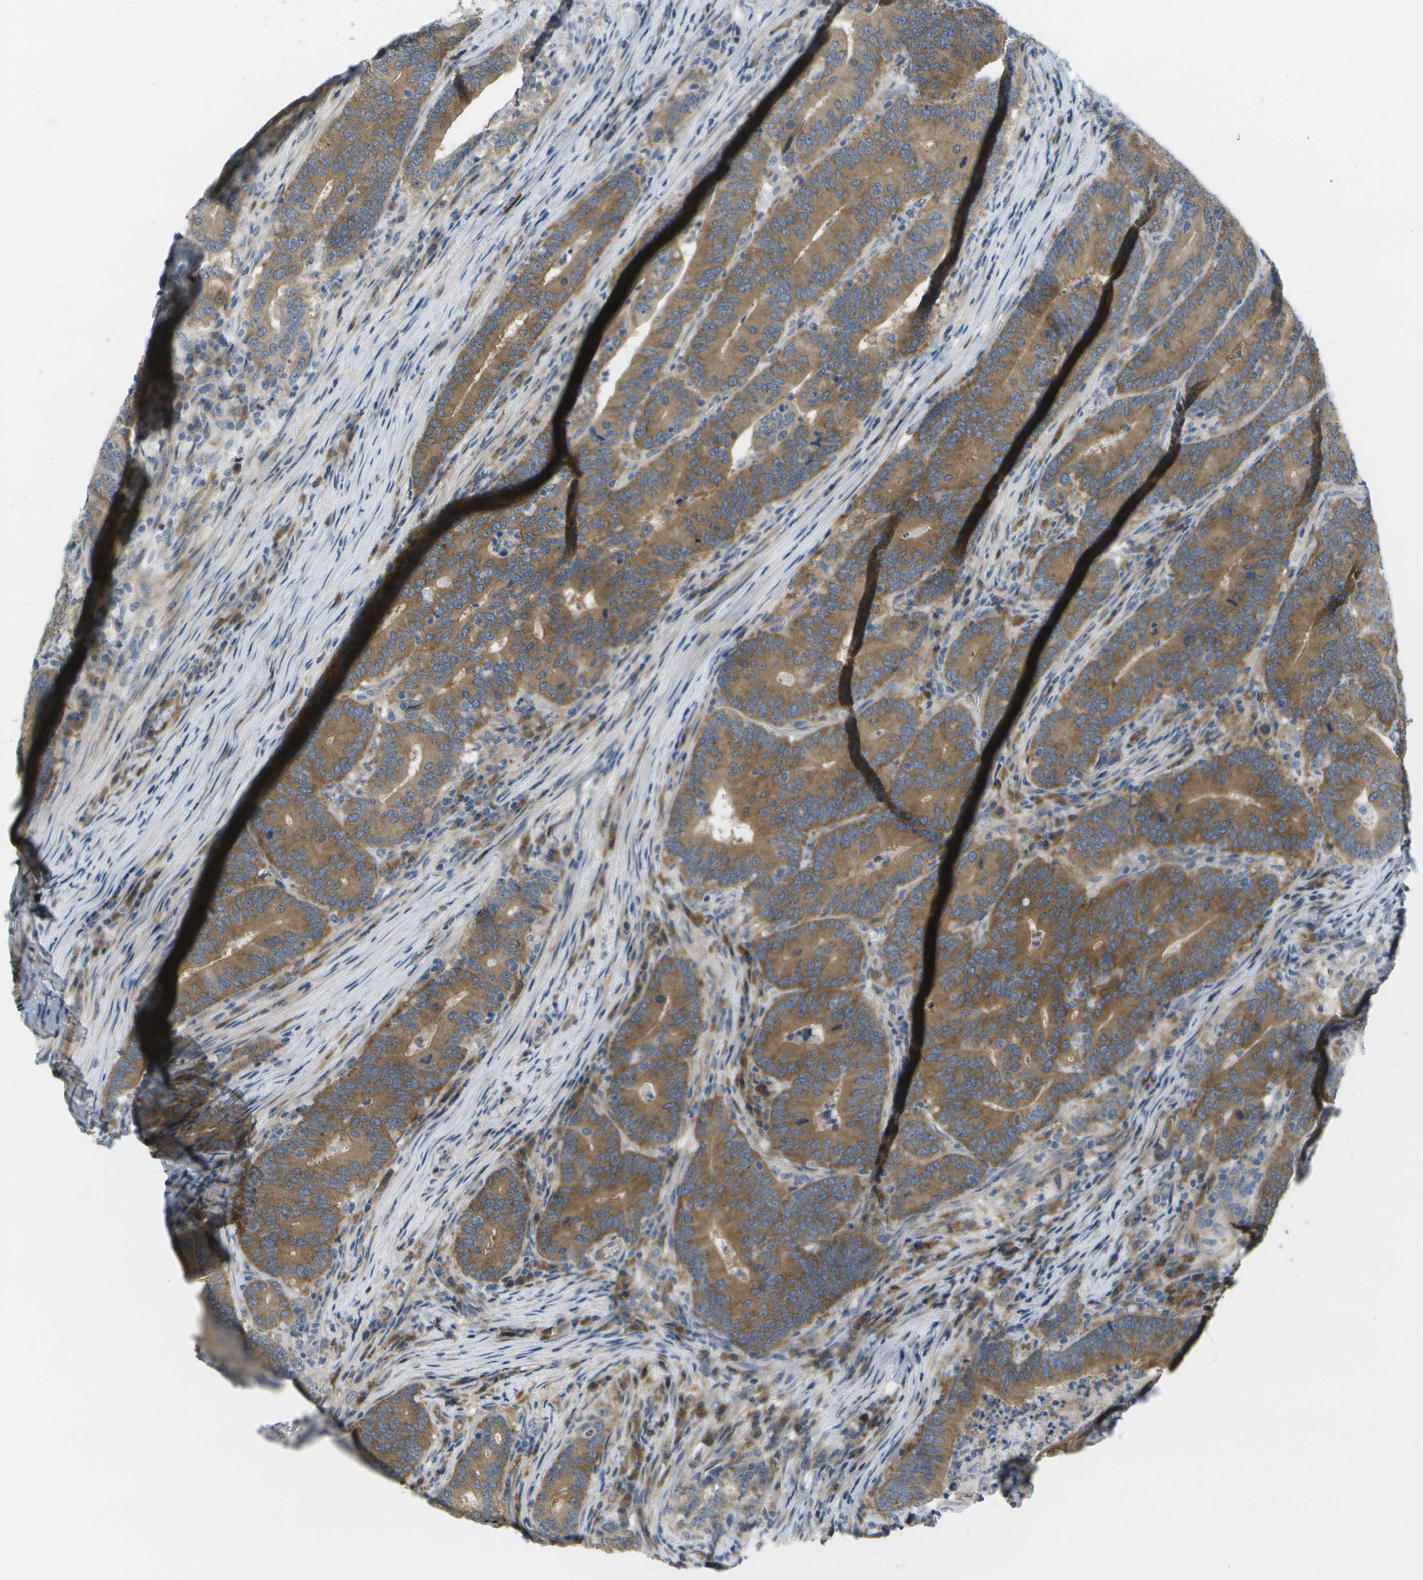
{"staining": {"intensity": "strong", "quantity": ">75%", "location": "cytoplasmic/membranous"}, "tissue": "colorectal cancer", "cell_type": "Tumor cells", "image_type": "cancer", "snomed": [{"axis": "morphology", "description": "Normal tissue, NOS"}, {"axis": "morphology", "description": "Adenocarcinoma, NOS"}, {"axis": "topography", "description": "Colon"}], "caption": "There is high levels of strong cytoplasmic/membranous positivity in tumor cells of colorectal adenocarcinoma, as demonstrated by immunohistochemical staining (brown color).", "gene": "MARCHF8", "patient": {"sex": "female", "age": 66}}